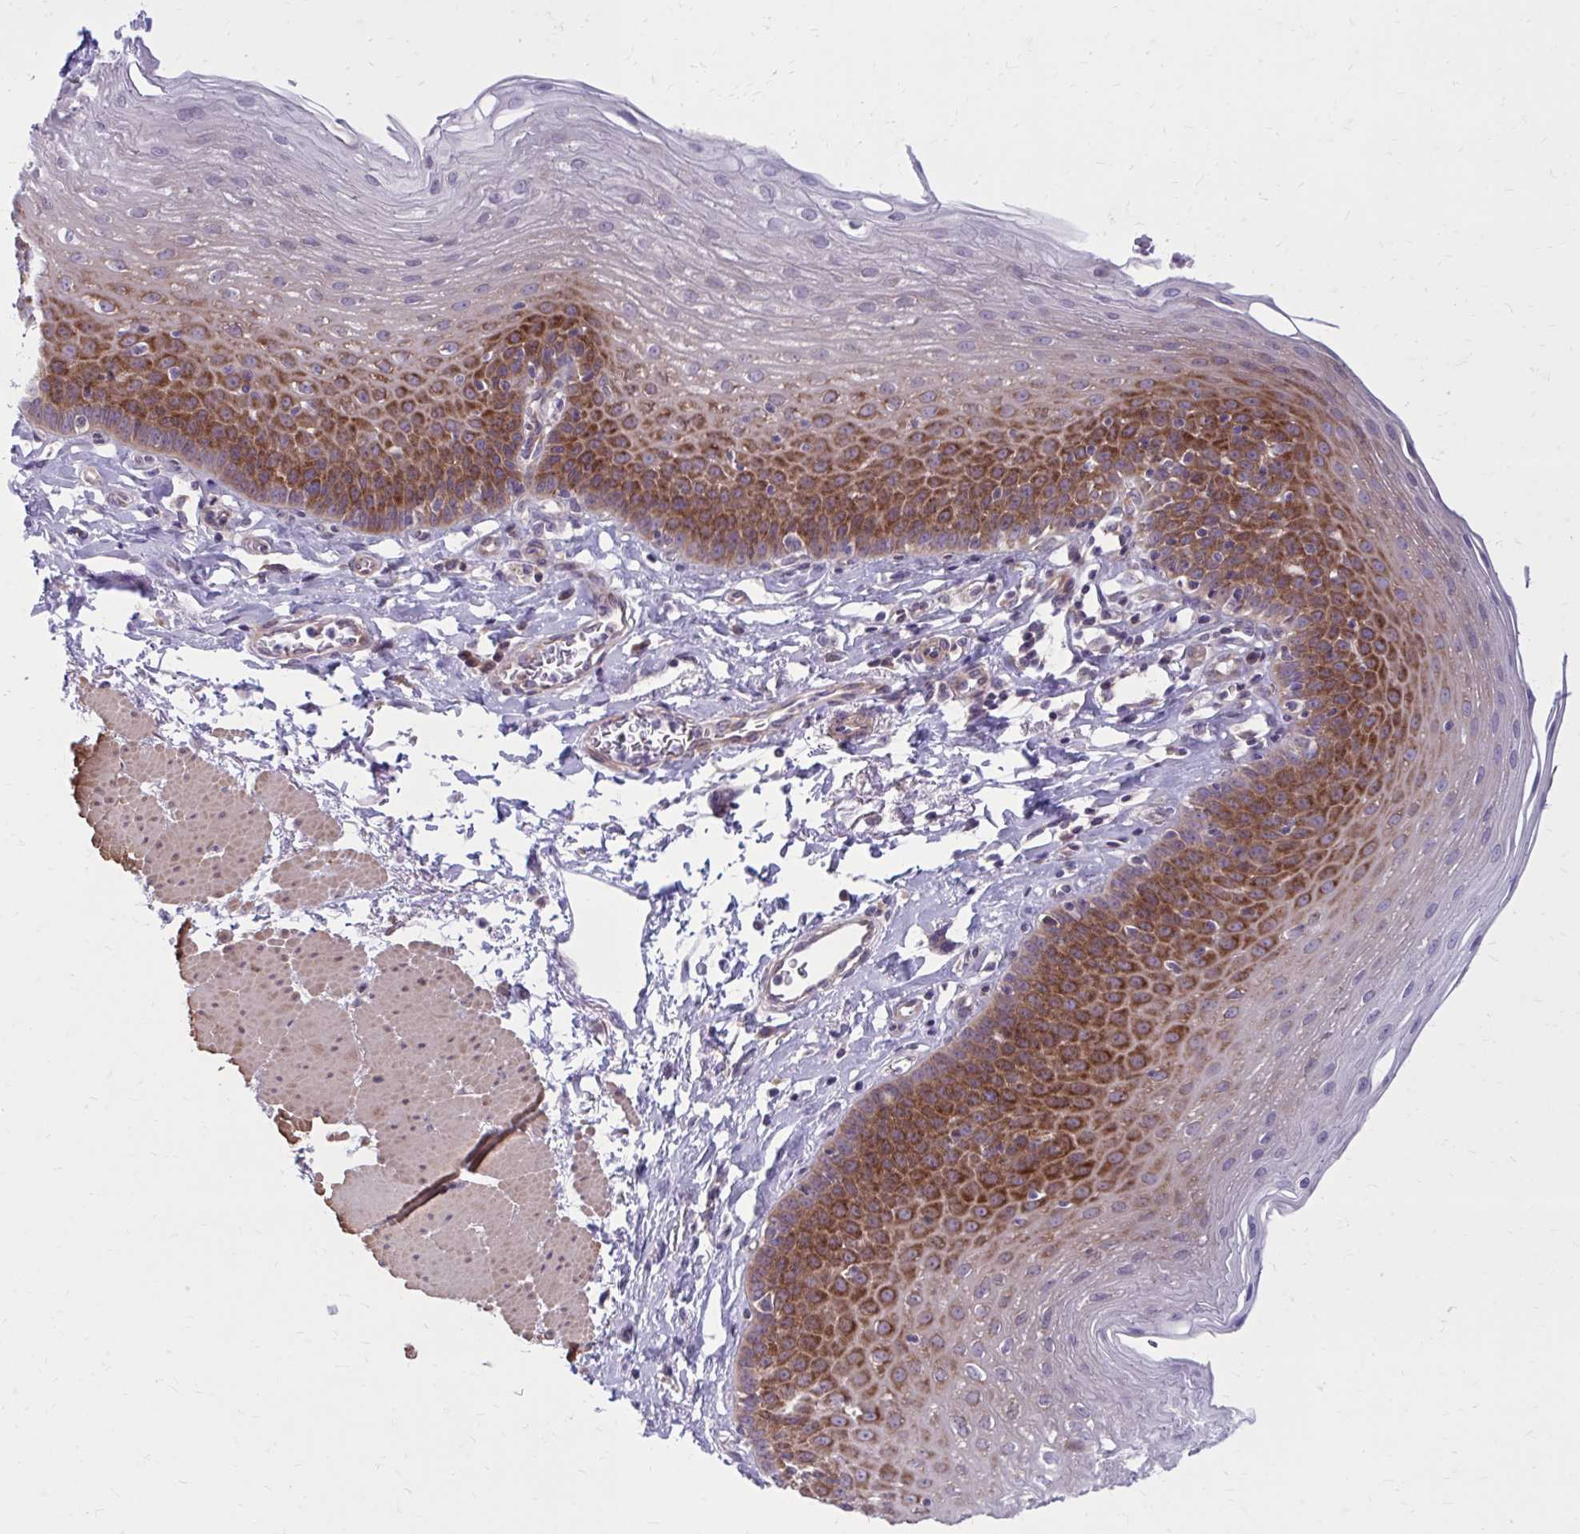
{"staining": {"intensity": "strong", "quantity": "25%-75%", "location": "cytoplasmic/membranous"}, "tissue": "esophagus", "cell_type": "Squamous epithelial cells", "image_type": "normal", "snomed": [{"axis": "morphology", "description": "Normal tissue, NOS"}, {"axis": "topography", "description": "Esophagus"}], "caption": "Immunohistochemical staining of normal esophagus exhibits strong cytoplasmic/membranous protein expression in approximately 25%-75% of squamous epithelial cells.", "gene": "GIGYF2", "patient": {"sex": "female", "age": 81}}